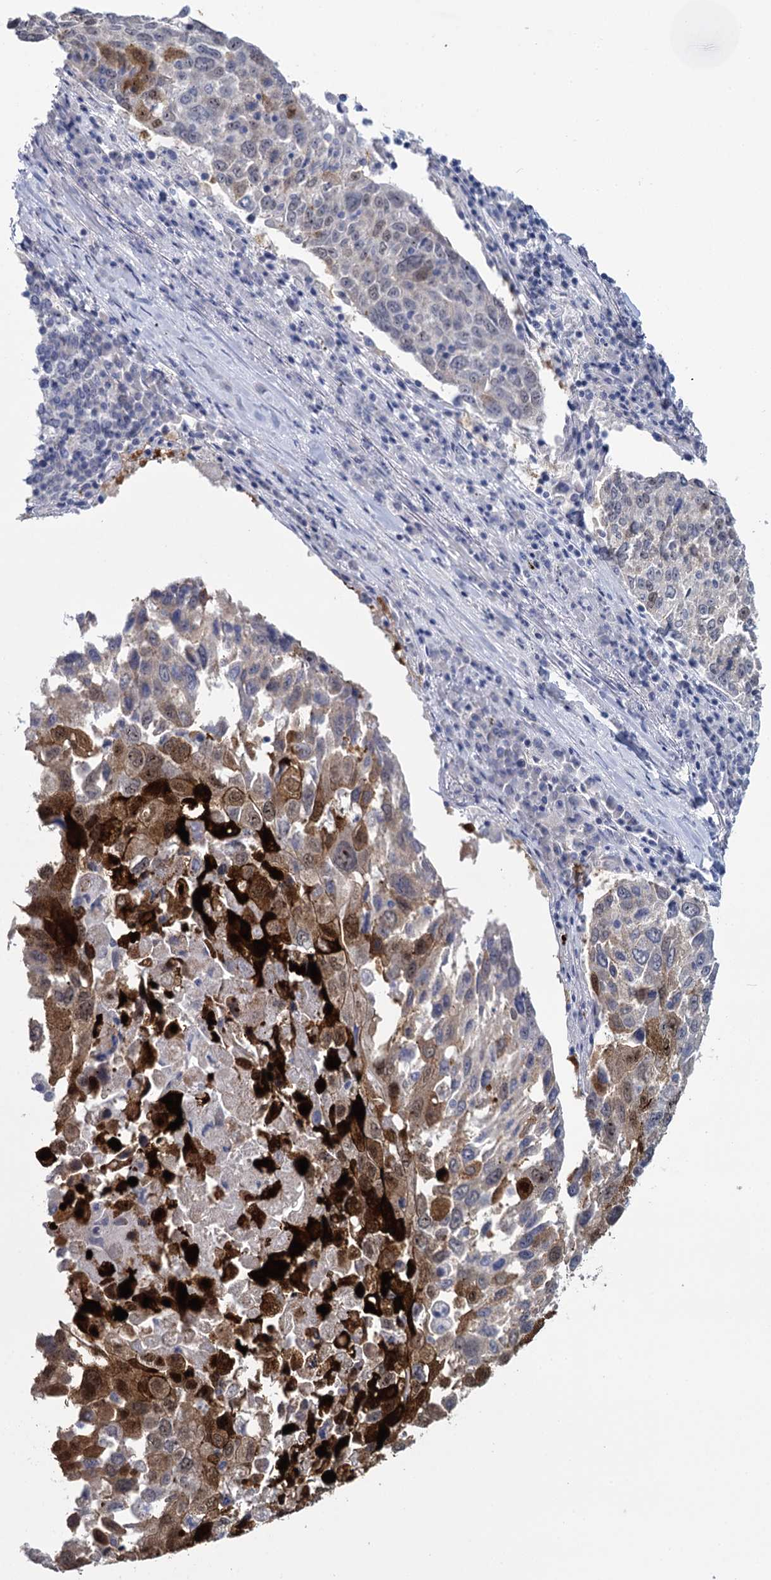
{"staining": {"intensity": "moderate", "quantity": "<25%", "location": "cytoplasmic/membranous,nuclear"}, "tissue": "lung cancer", "cell_type": "Tumor cells", "image_type": "cancer", "snomed": [{"axis": "morphology", "description": "Squamous cell carcinoma, NOS"}, {"axis": "topography", "description": "Lung"}], "caption": "There is low levels of moderate cytoplasmic/membranous and nuclear staining in tumor cells of squamous cell carcinoma (lung), as demonstrated by immunohistochemical staining (brown color).", "gene": "SFN", "patient": {"sex": "male", "age": 65}}